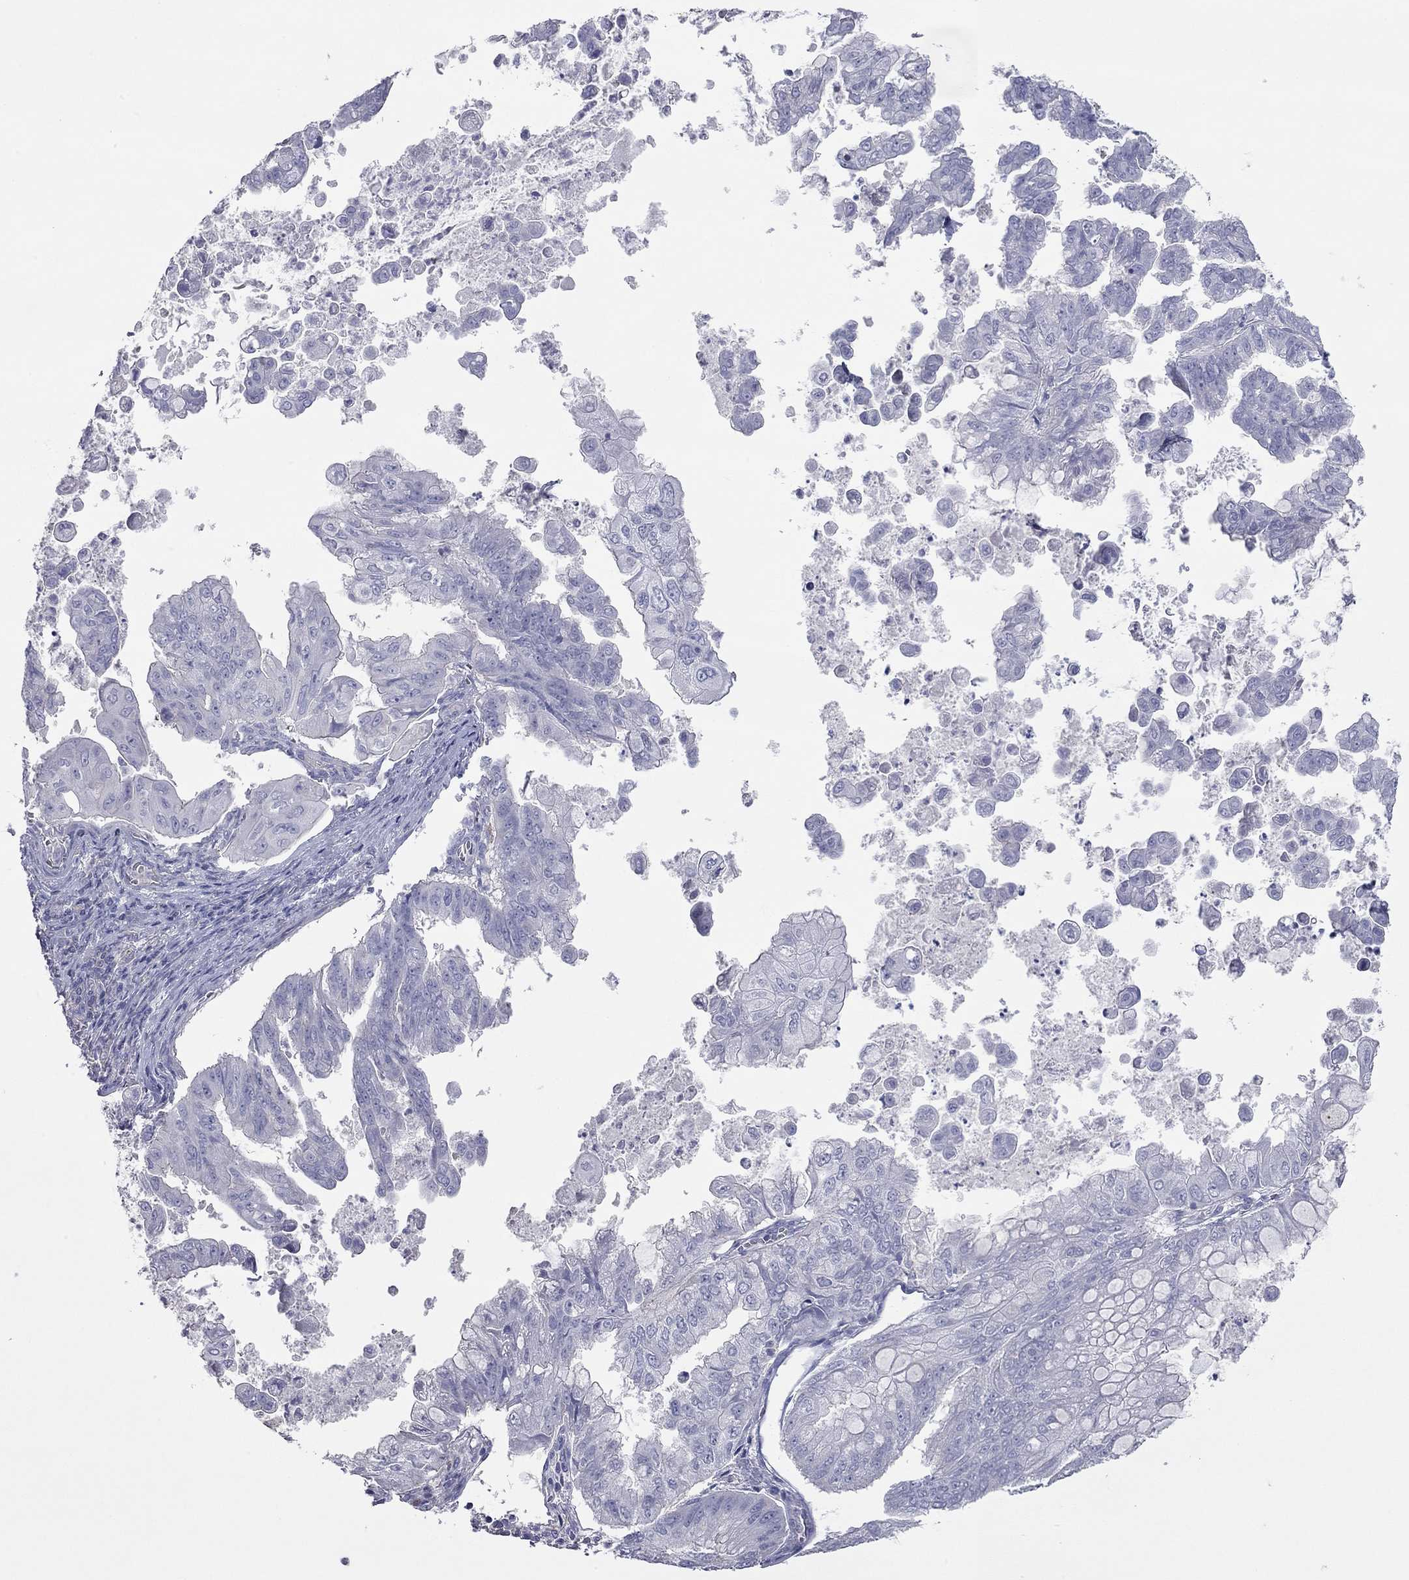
{"staining": {"intensity": "negative", "quantity": "none", "location": "none"}, "tissue": "stomach cancer", "cell_type": "Tumor cells", "image_type": "cancer", "snomed": [{"axis": "morphology", "description": "Adenocarcinoma, NOS"}, {"axis": "topography", "description": "Stomach, upper"}], "caption": "The immunohistochemistry (IHC) photomicrograph has no significant staining in tumor cells of stomach cancer tissue.", "gene": "ACTL7B", "patient": {"sex": "male", "age": 80}}